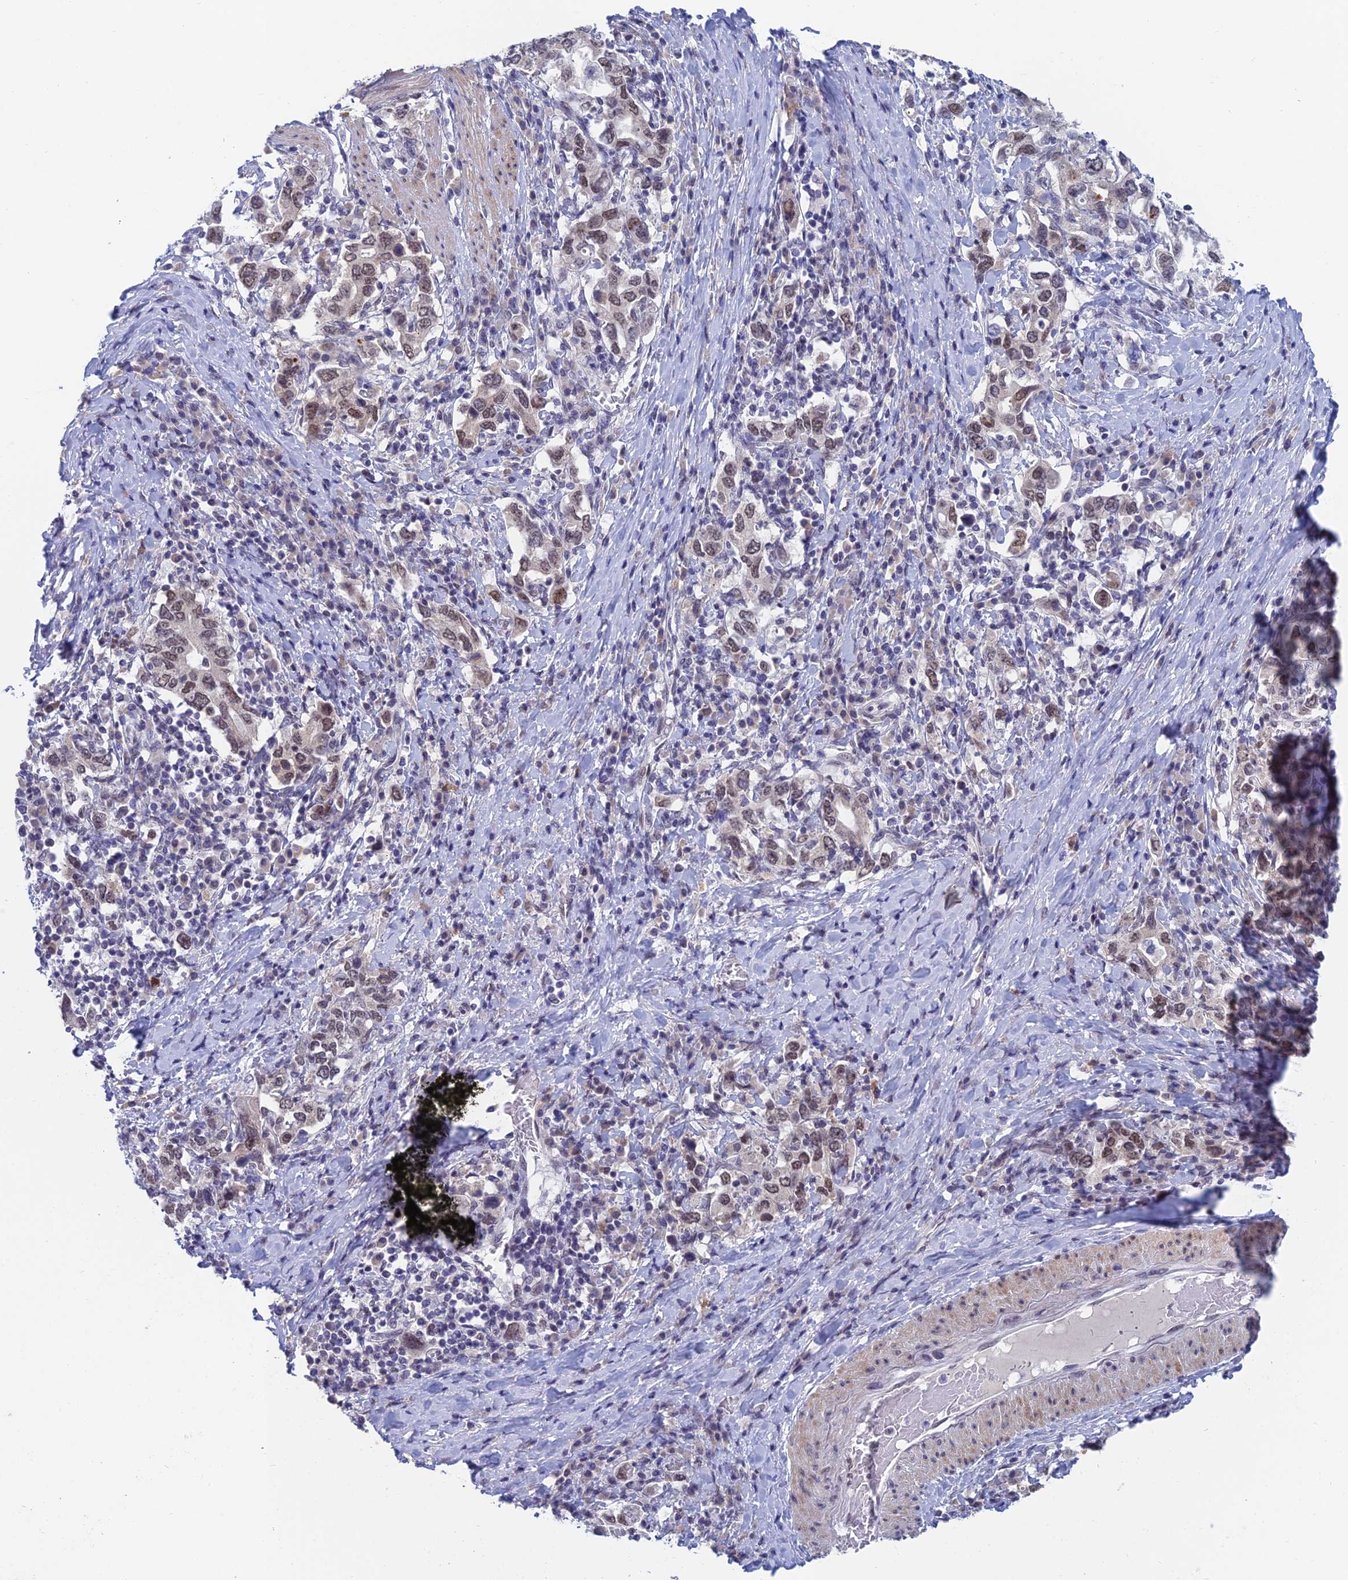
{"staining": {"intensity": "moderate", "quantity": ">75%", "location": "nuclear"}, "tissue": "stomach cancer", "cell_type": "Tumor cells", "image_type": "cancer", "snomed": [{"axis": "morphology", "description": "Adenocarcinoma, NOS"}, {"axis": "topography", "description": "Stomach, upper"}, {"axis": "topography", "description": "Stomach"}], "caption": "Human stomach cancer (adenocarcinoma) stained with a protein marker demonstrates moderate staining in tumor cells.", "gene": "NABP2", "patient": {"sex": "male", "age": 62}}